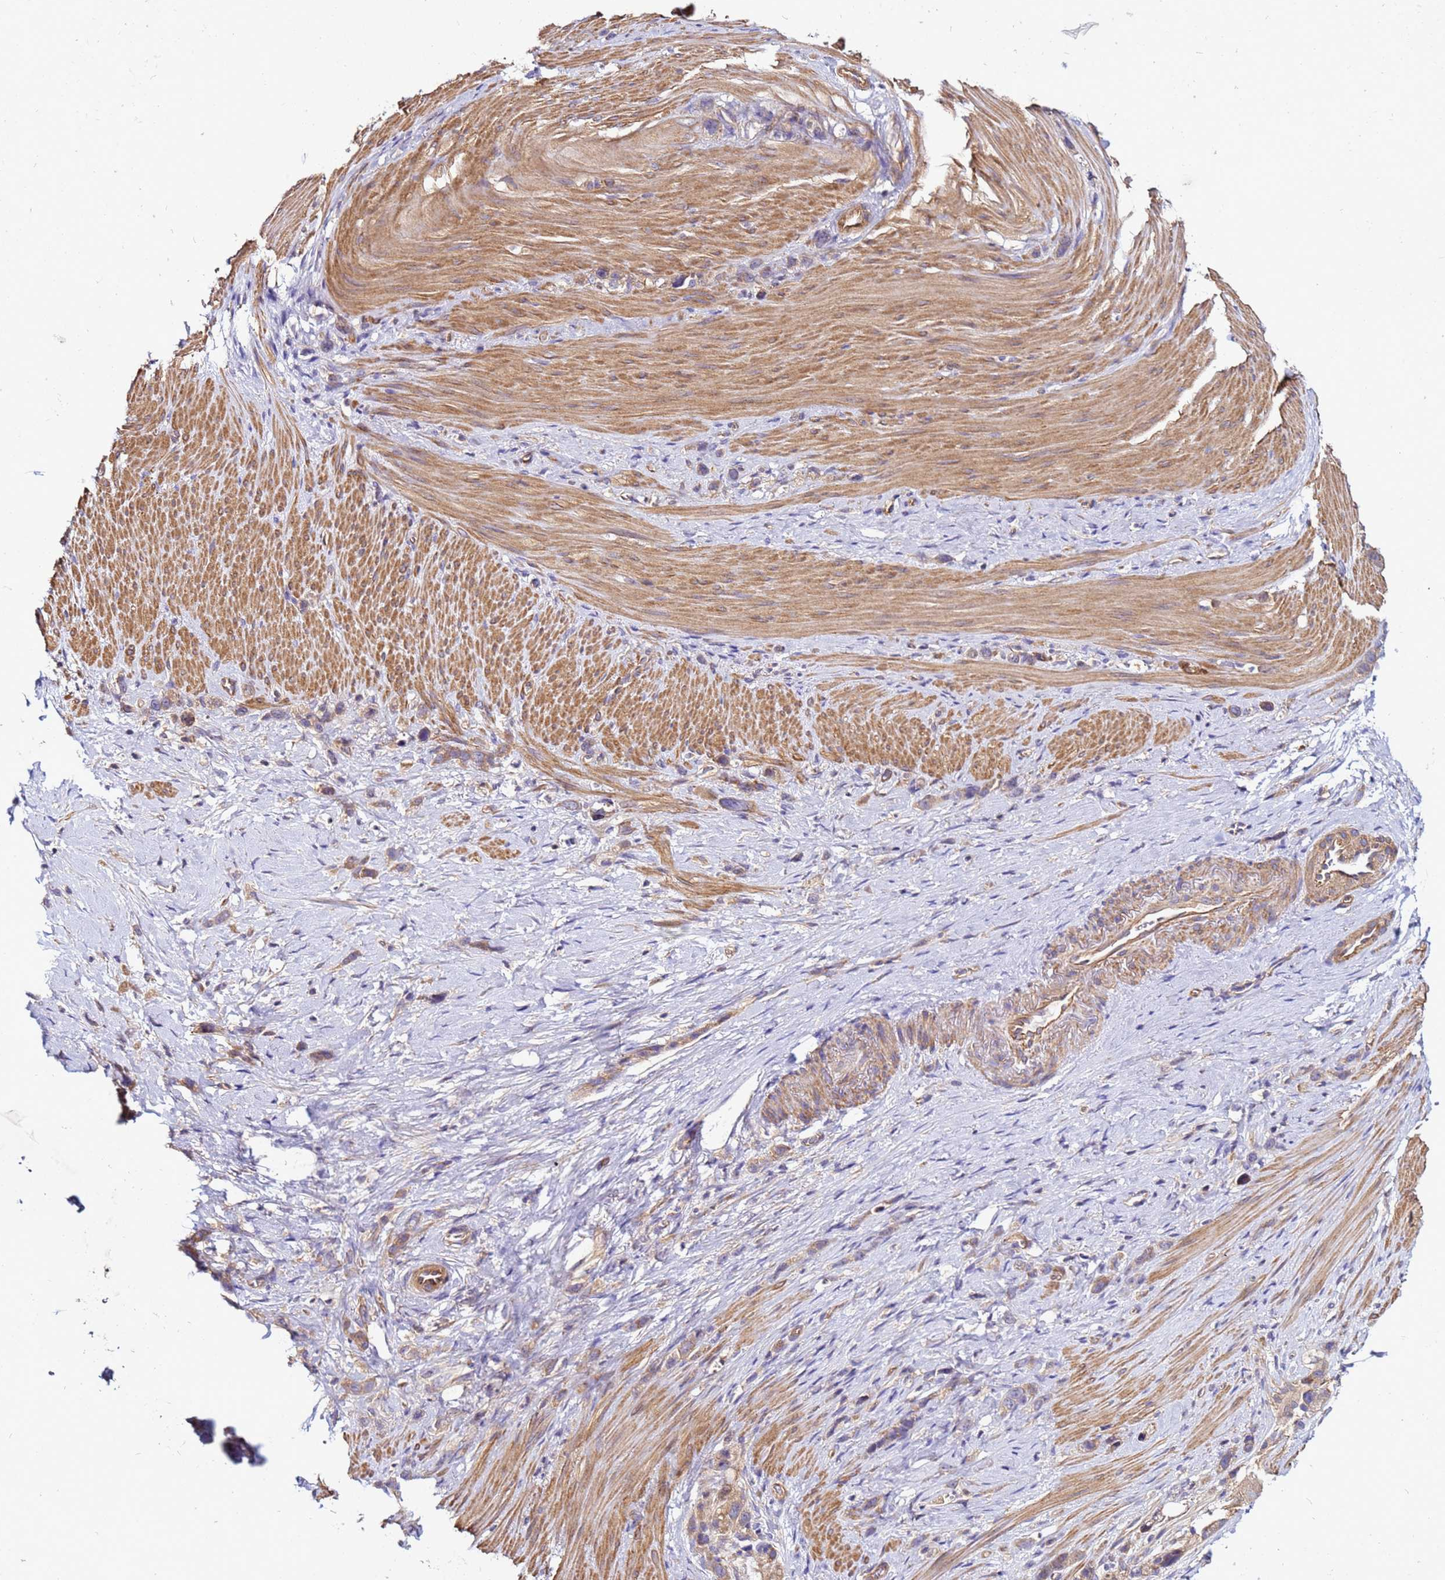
{"staining": {"intensity": "weak", "quantity": "25%-75%", "location": "cytoplasmic/membranous"}, "tissue": "stomach cancer", "cell_type": "Tumor cells", "image_type": "cancer", "snomed": [{"axis": "morphology", "description": "Adenocarcinoma, NOS"}, {"axis": "topography", "description": "Stomach"}], "caption": "Stomach cancer (adenocarcinoma) stained with DAB immunohistochemistry reveals low levels of weak cytoplasmic/membranous positivity in about 25%-75% of tumor cells.", "gene": "STK38", "patient": {"sex": "female", "age": 65}}